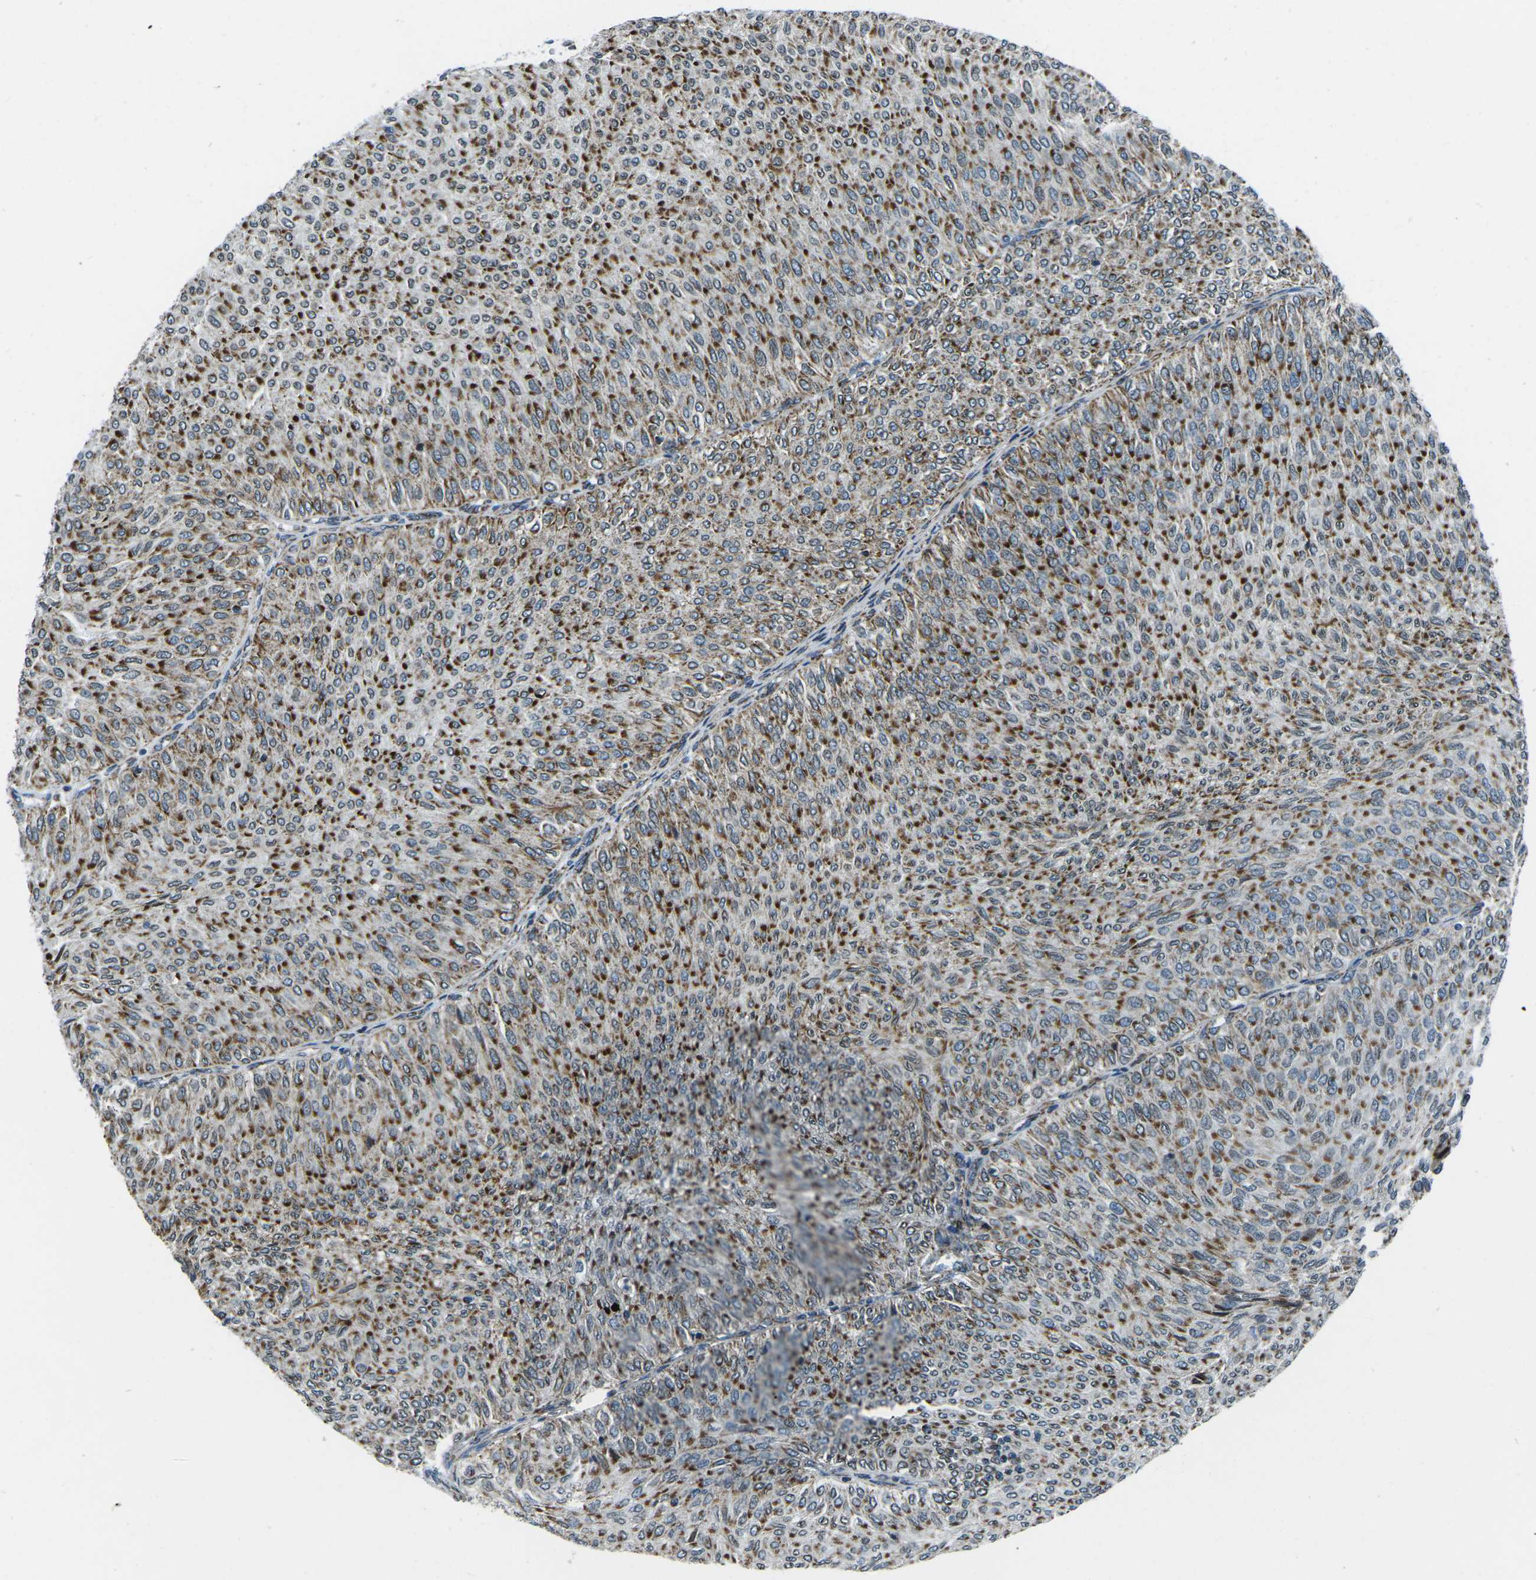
{"staining": {"intensity": "moderate", "quantity": ">75%", "location": "cytoplasmic/membranous"}, "tissue": "urothelial cancer", "cell_type": "Tumor cells", "image_type": "cancer", "snomed": [{"axis": "morphology", "description": "Urothelial carcinoma, Low grade"}, {"axis": "topography", "description": "Urinary bladder"}], "caption": "Urothelial carcinoma (low-grade) stained with a brown dye displays moderate cytoplasmic/membranous positive positivity in approximately >75% of tumor cells.", "gene": "RFESD", "patient": {"sex": "male", "age": 78}}